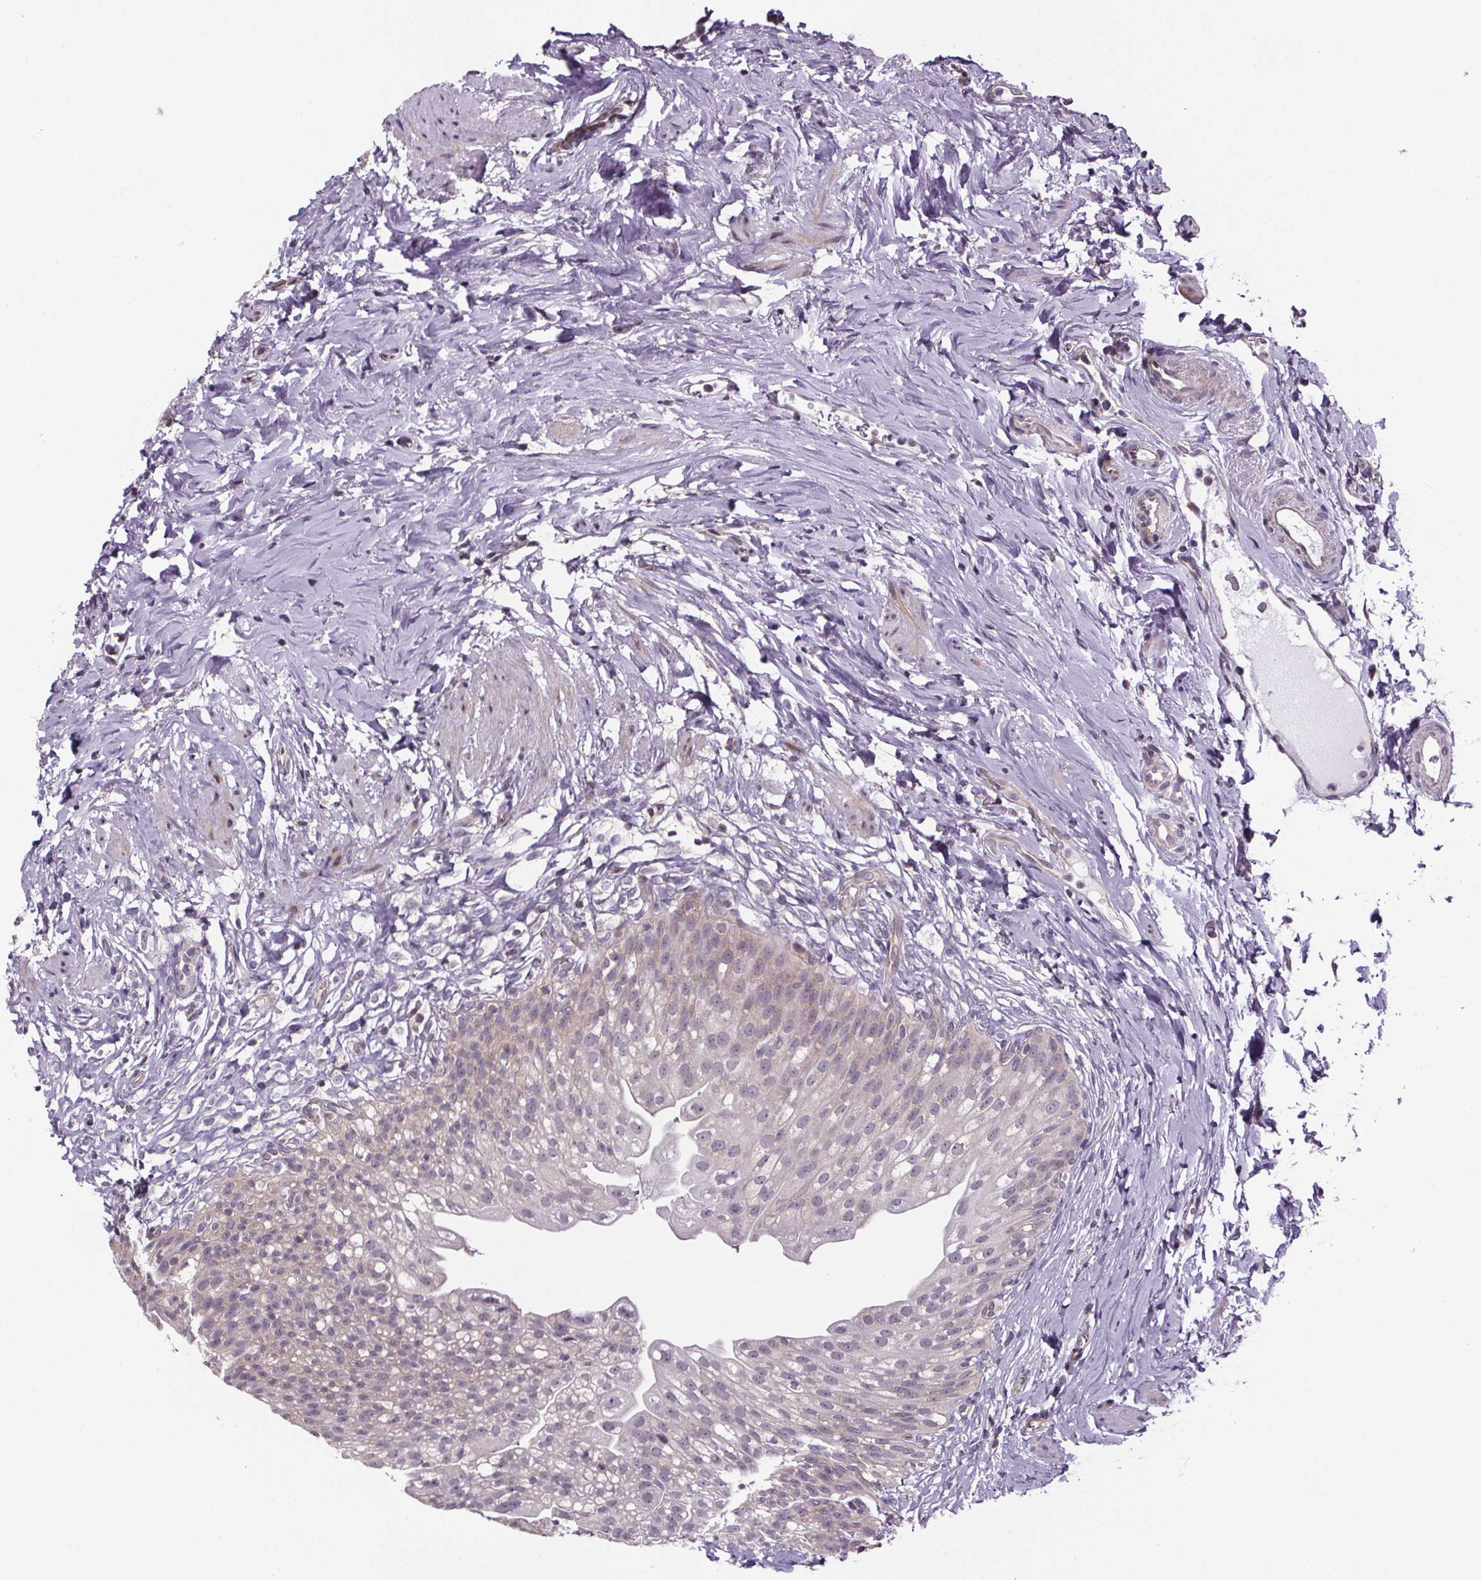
{"staining": {"intensity": "weak", "quantity": "<25%", "location": "cytoplasmic/membranous"}, "tissue": "urinary bladder", "cell_type": "Urothelial cells", "image_type": "normal", "snomed": [{"axis": "morphology", "description": "Normal tissue, NOS"}, {"axis": "topography", "description": "Urinary bladder"}, {"axis": "topography", "description": "Prostate"}], "caption": "Immunohistochemistry of unremarkable human urinary bladder displays no positivity in urothelial cells. (Immunohistochemistry, brightfield microscopy, high magnification).", "gene": "TTC12", "patient": {"sex": "male", "age": 76}}